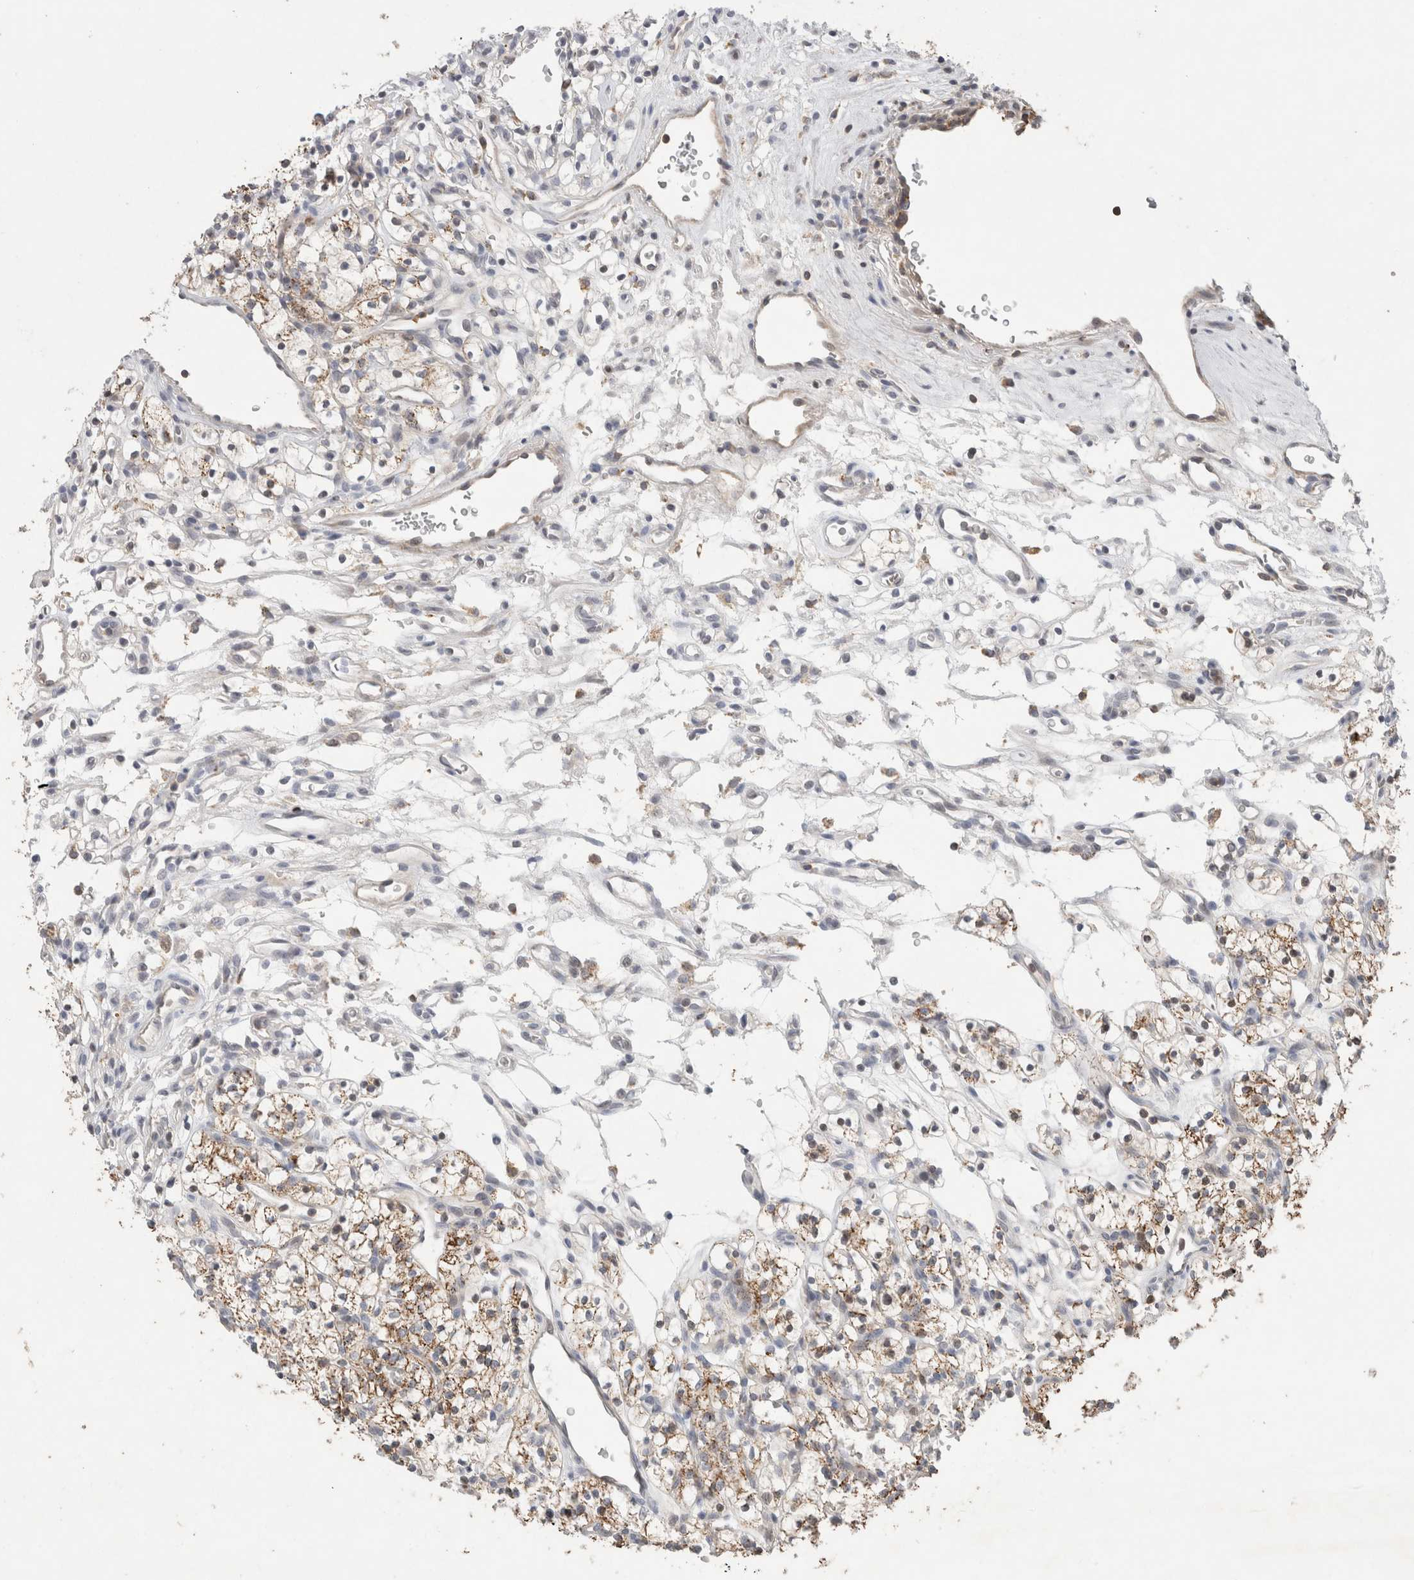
{"staining": {"intensity": "moderate", "quantity": ">75%", "location": "cytoplasmic/membranous"}, "tissue": "renal cancer", "cell_type": "Tumor cells", "image_type": "cancer", "snomed": [{"axis": "morphology", "description": "Adenocarcinoma, NOS"}, {"axis": "topography", "description": "Kidney"}], "caption": "Adenocarcinoma (renal) tissue reveals moderate cytoplasmic/membranous expression in approximately >75% of tumor cells, visualized by immunohistochemistry. (Brightfield microscopy of DAB IHC at high magnification).", "gene": "AGMAT", "patient": {"sex": "female", "age": 57}}